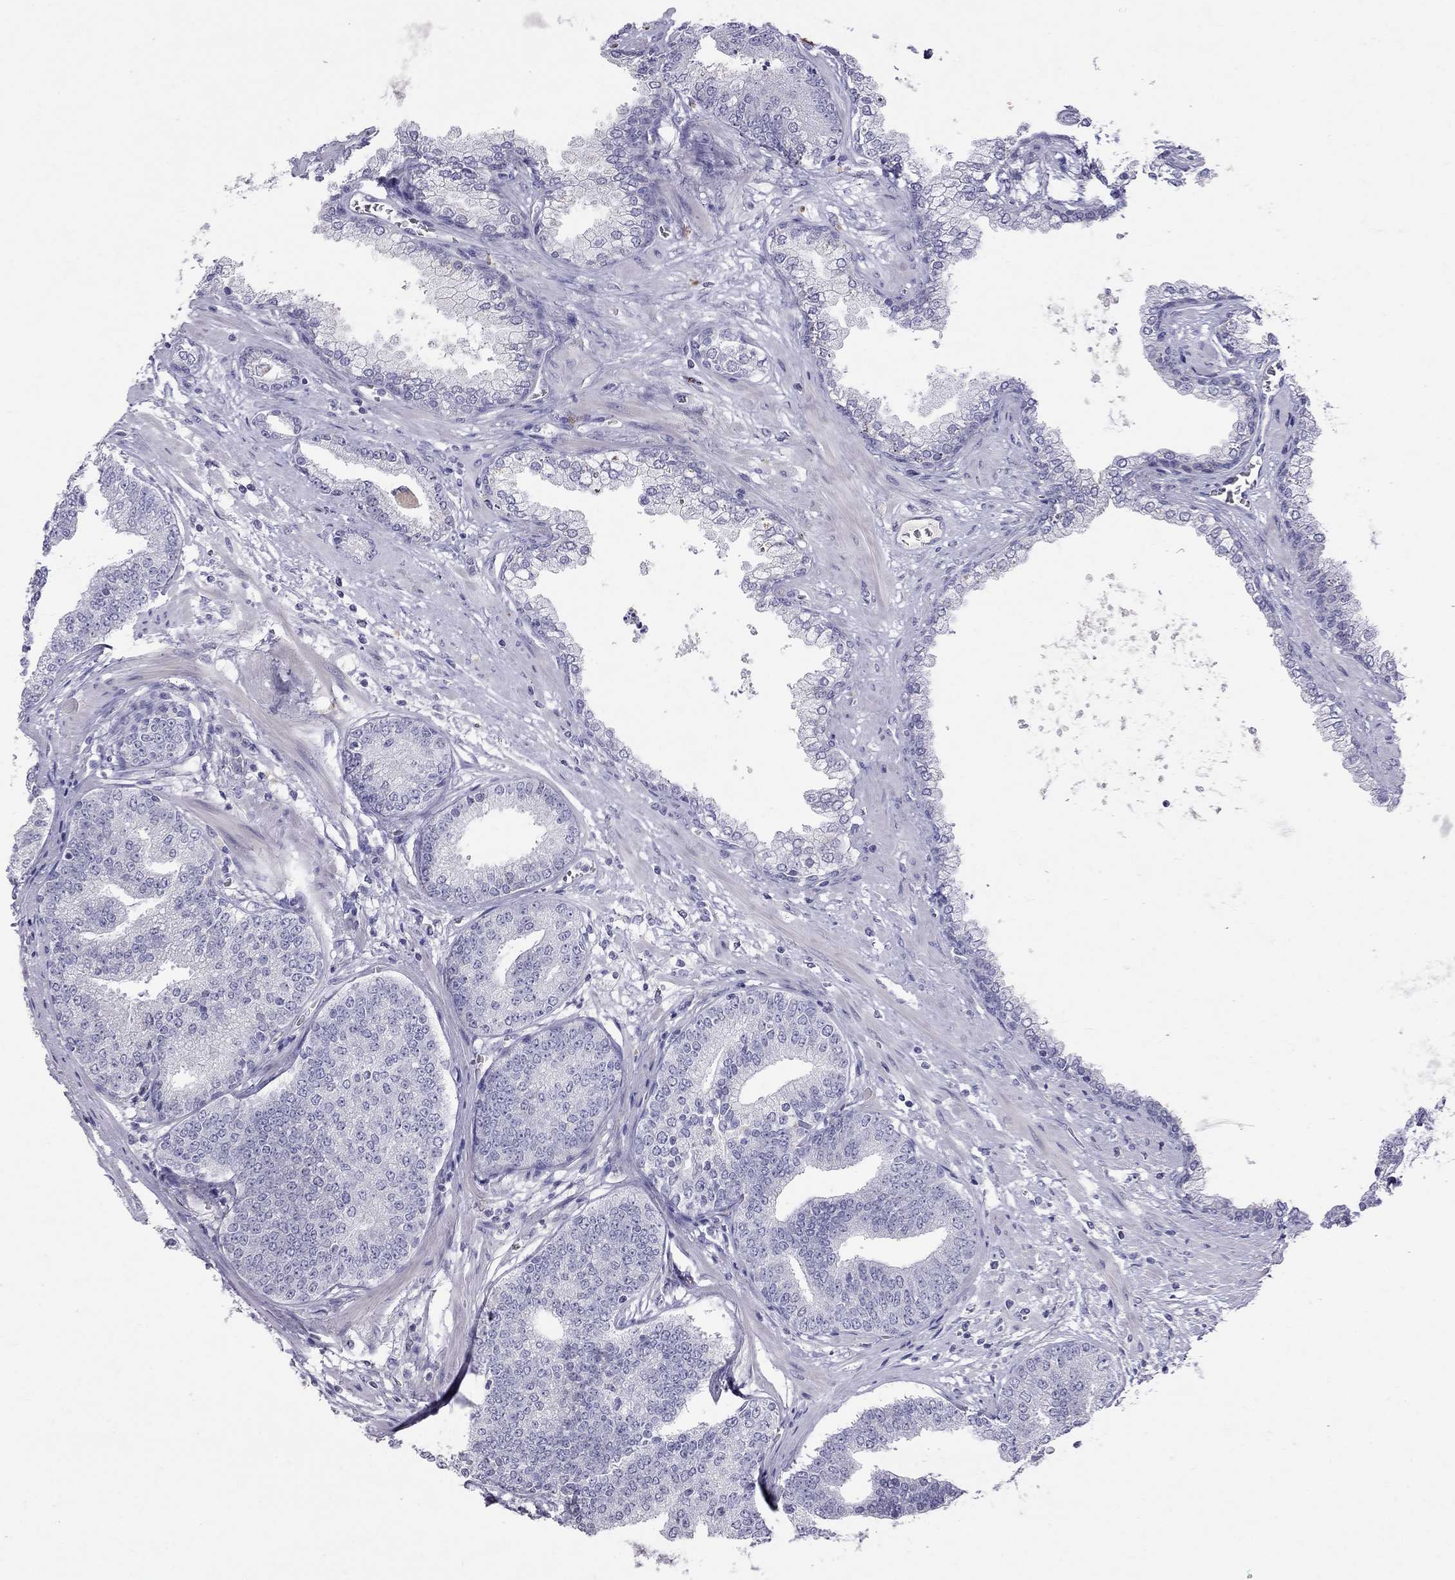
{"staining": {"intensity": "negative", "quantity": "none", "location": "none"}, "tissue": "prostate cancer", "cell_type": "Tumor cells", "image_type": "cancer", "snomed": [{"axis": "morphology", "description": "Adenocarcinoma, NOS"}, {"axis": "topography", "description": "Prostate"}], "caption": "Protein analysis of prostate adenocarcinoma shows no significant expression in tumor cells. (Brightfield microscopy of DAB immunohistochemistry at high magnification).", "gene": "MUC16", "patient": {"sex": "male", "age": 64}}